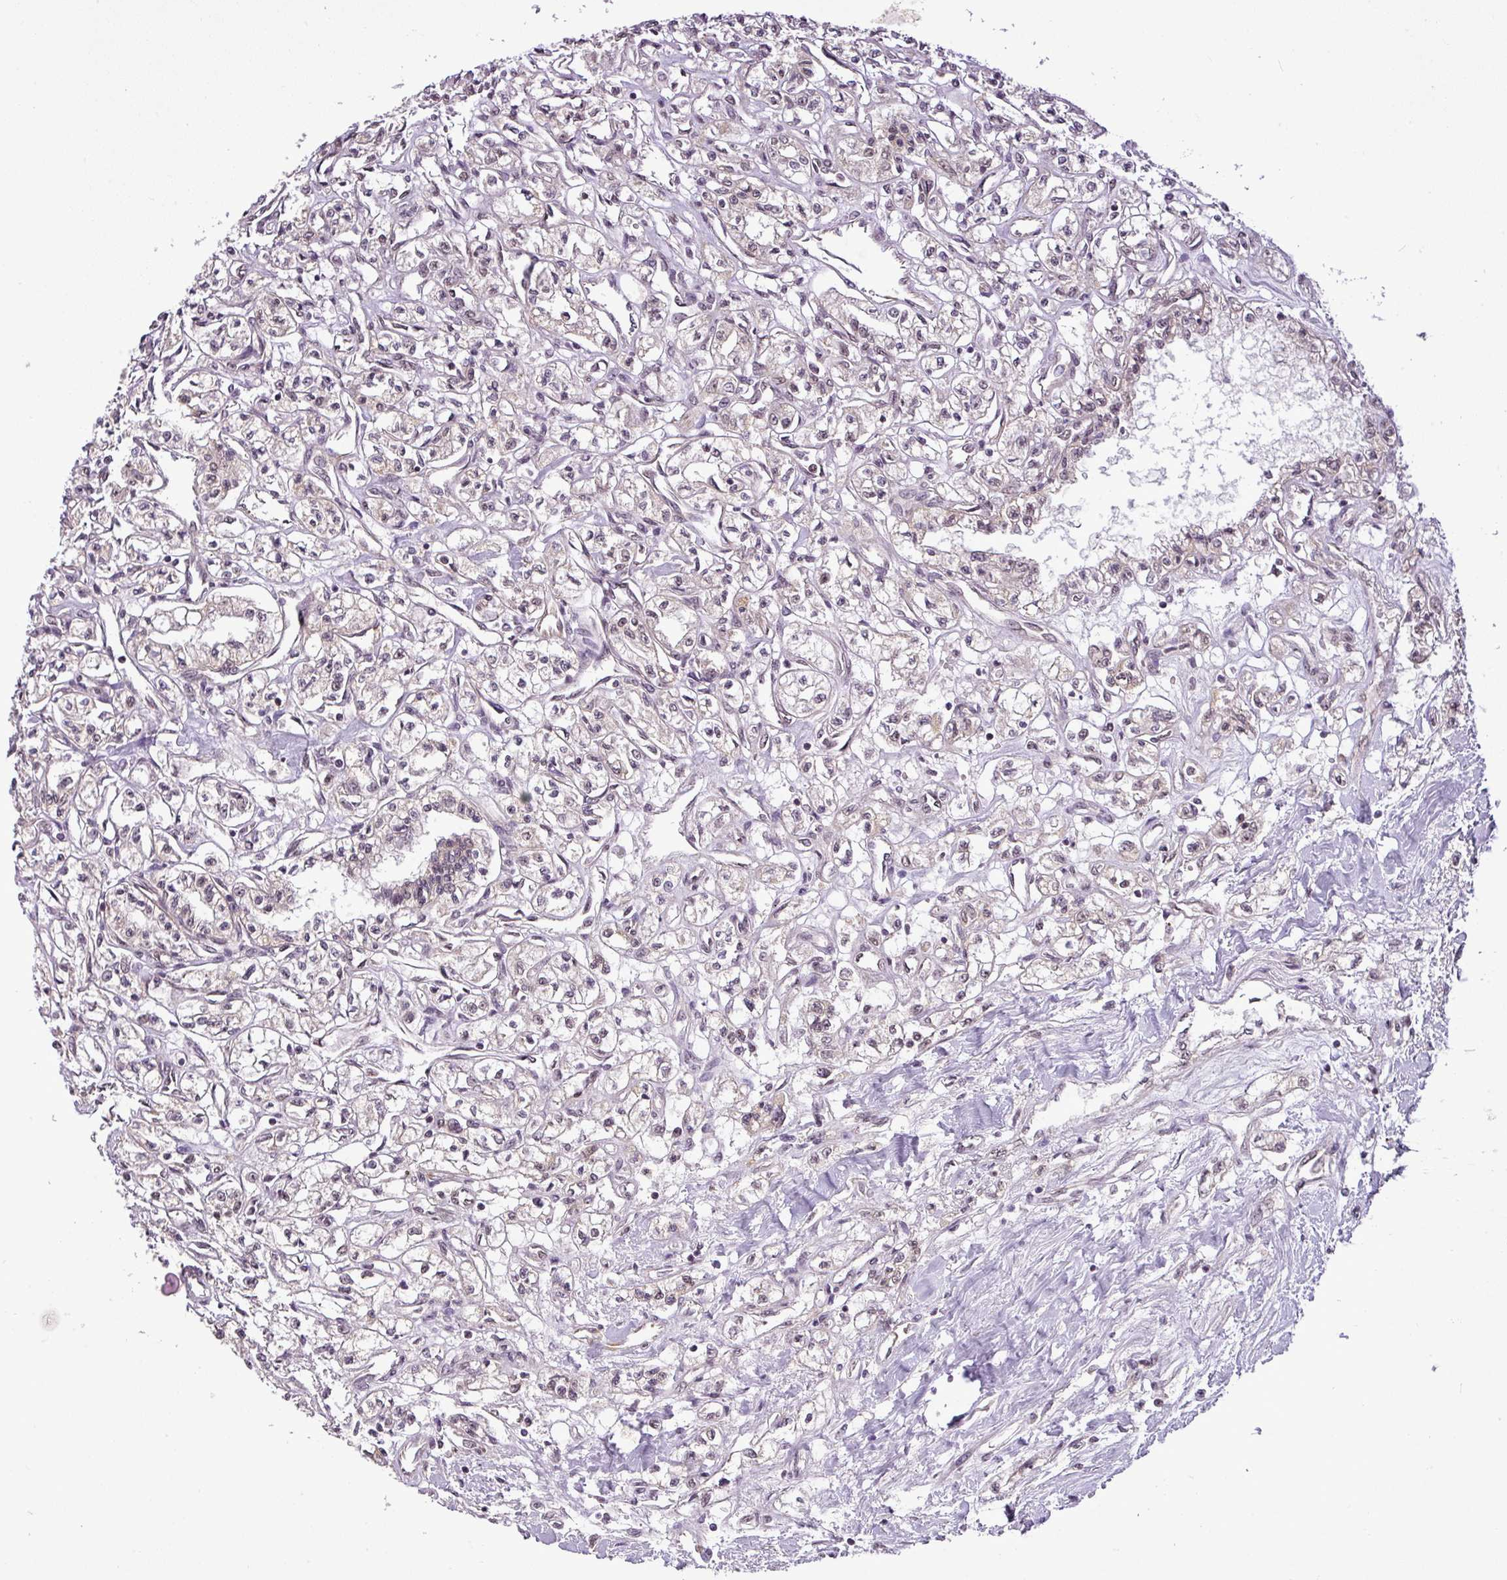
{"staining": {"intensity": "weak", "quantity": "25%-75%", "location": "nuclear"}, "tissue": "renal cancer", "cell_type": "Tumor cells", "image_type": "cancer", "snomed": [{"axis": "morphology", "description": "Adenocarcinoma, NOS"}, {"axis": "topography", "description": "Kidney"}], "caption": "Protein expression analysis of human renal adenocarcinoma reveals weak nuclear expression in about 25%-75% of tumor cells. (IHC, brightfield microscopy, high magnification).", "gene": "MFHAS1", "patient": {"sex": "male", "age": 56}}